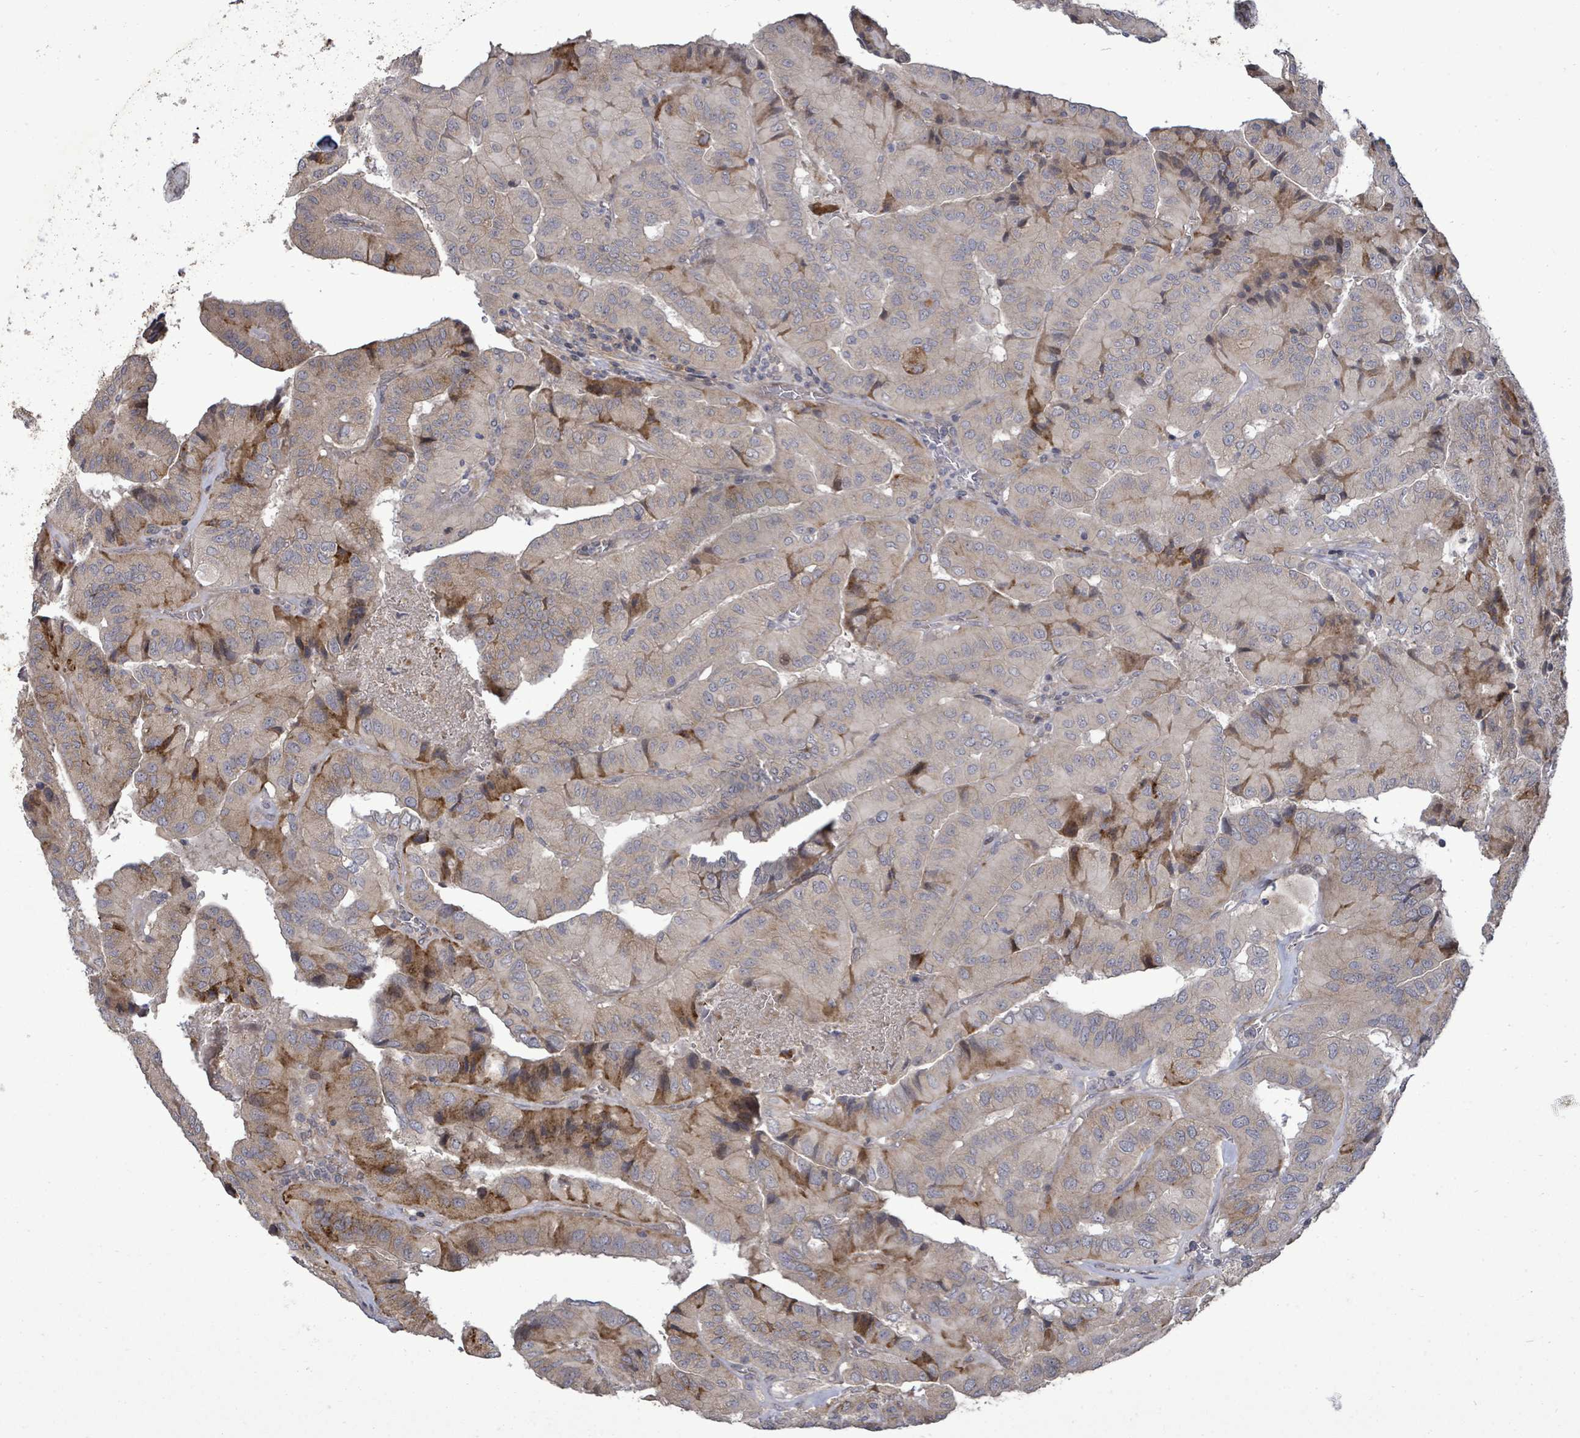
{"staining": {"intensity": "moderate", "quantity": "<25%", "location": "cytoplasmic/membranous"}, "tissue": "thyroid cancer", "cell_type": "Tumor cells", "image_type": "cancer", "snomed": [{"axis": "morphology", "description": "Normal tissue, NOS"}, {"axis": "morphology", "description": "Papillary adenocarcinoma, NOS"}, {"axis": "topography", "description": "Thyroid gland"}], "caption": "Immunohistochemical staining of papillary adenocarcinoma (thyroid) displays low levels of moderate cytoplasmic/membranous protein expression in approximately <25% of tumor cells.", "gene": "KRTAP27-1", "patient": {"sex": "female", "age": 59}}